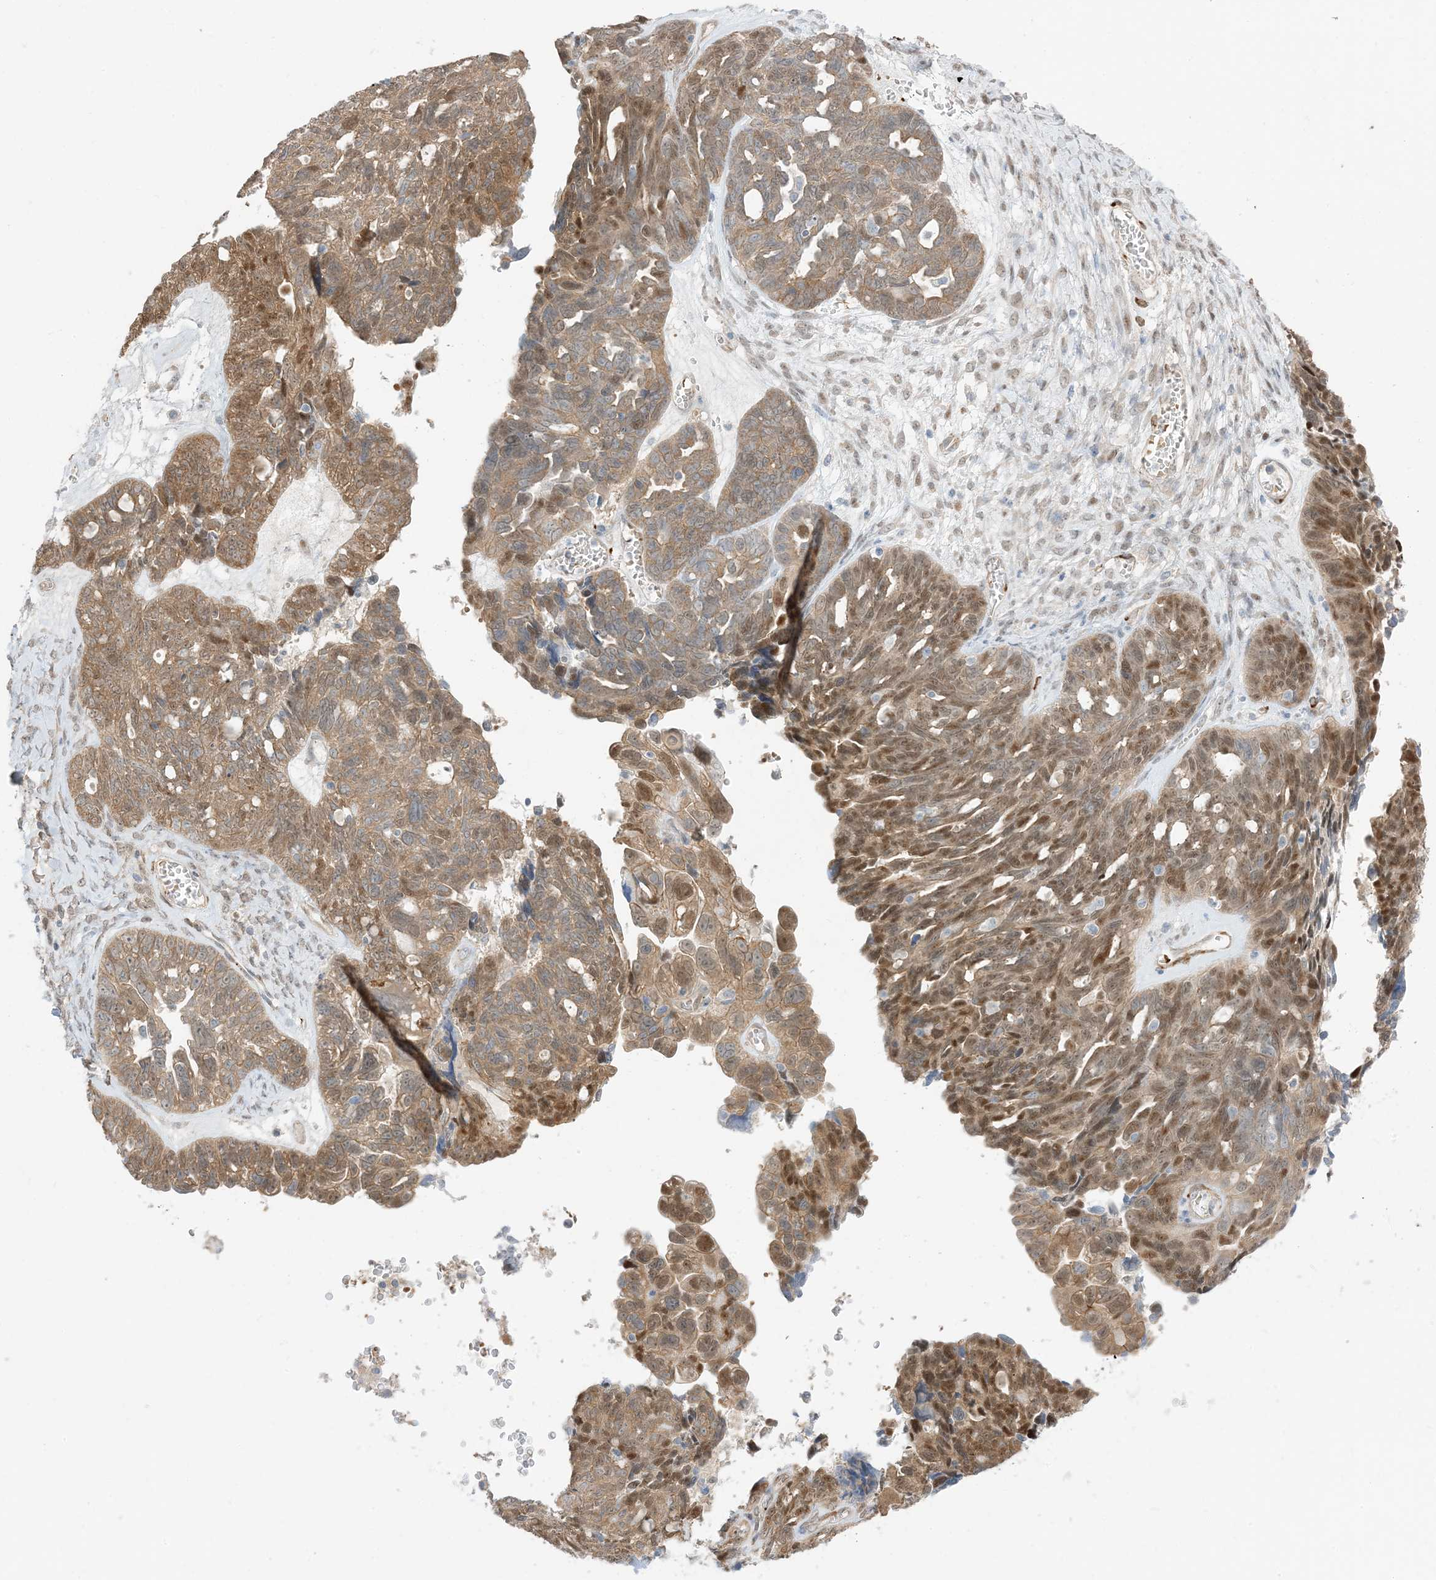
{"staining": {"intensity": "moderate", "quantity": ">75%", "location": "cytoplasmic/membranous,nuclear"}, "tissue": "ovarian cancer", "cell_type": "Tumor cells", "image_type": "cancer", "snomed": [{"axis": "morphology", "description": "Cystadenocarcinoma, serous, NOS"}, {"axis": "topography", "description": "Ovary"}], "caption": "Immunohistochemistry histopathology image of ovarian cancer stained for a protein (brown), which exhibits medium levels of moderate cytoplasmic/membranous and nuclear staining in about >75% of tumor cells.", "gene": "RIN1", "patient": {"sex": "female", "age": 79}}